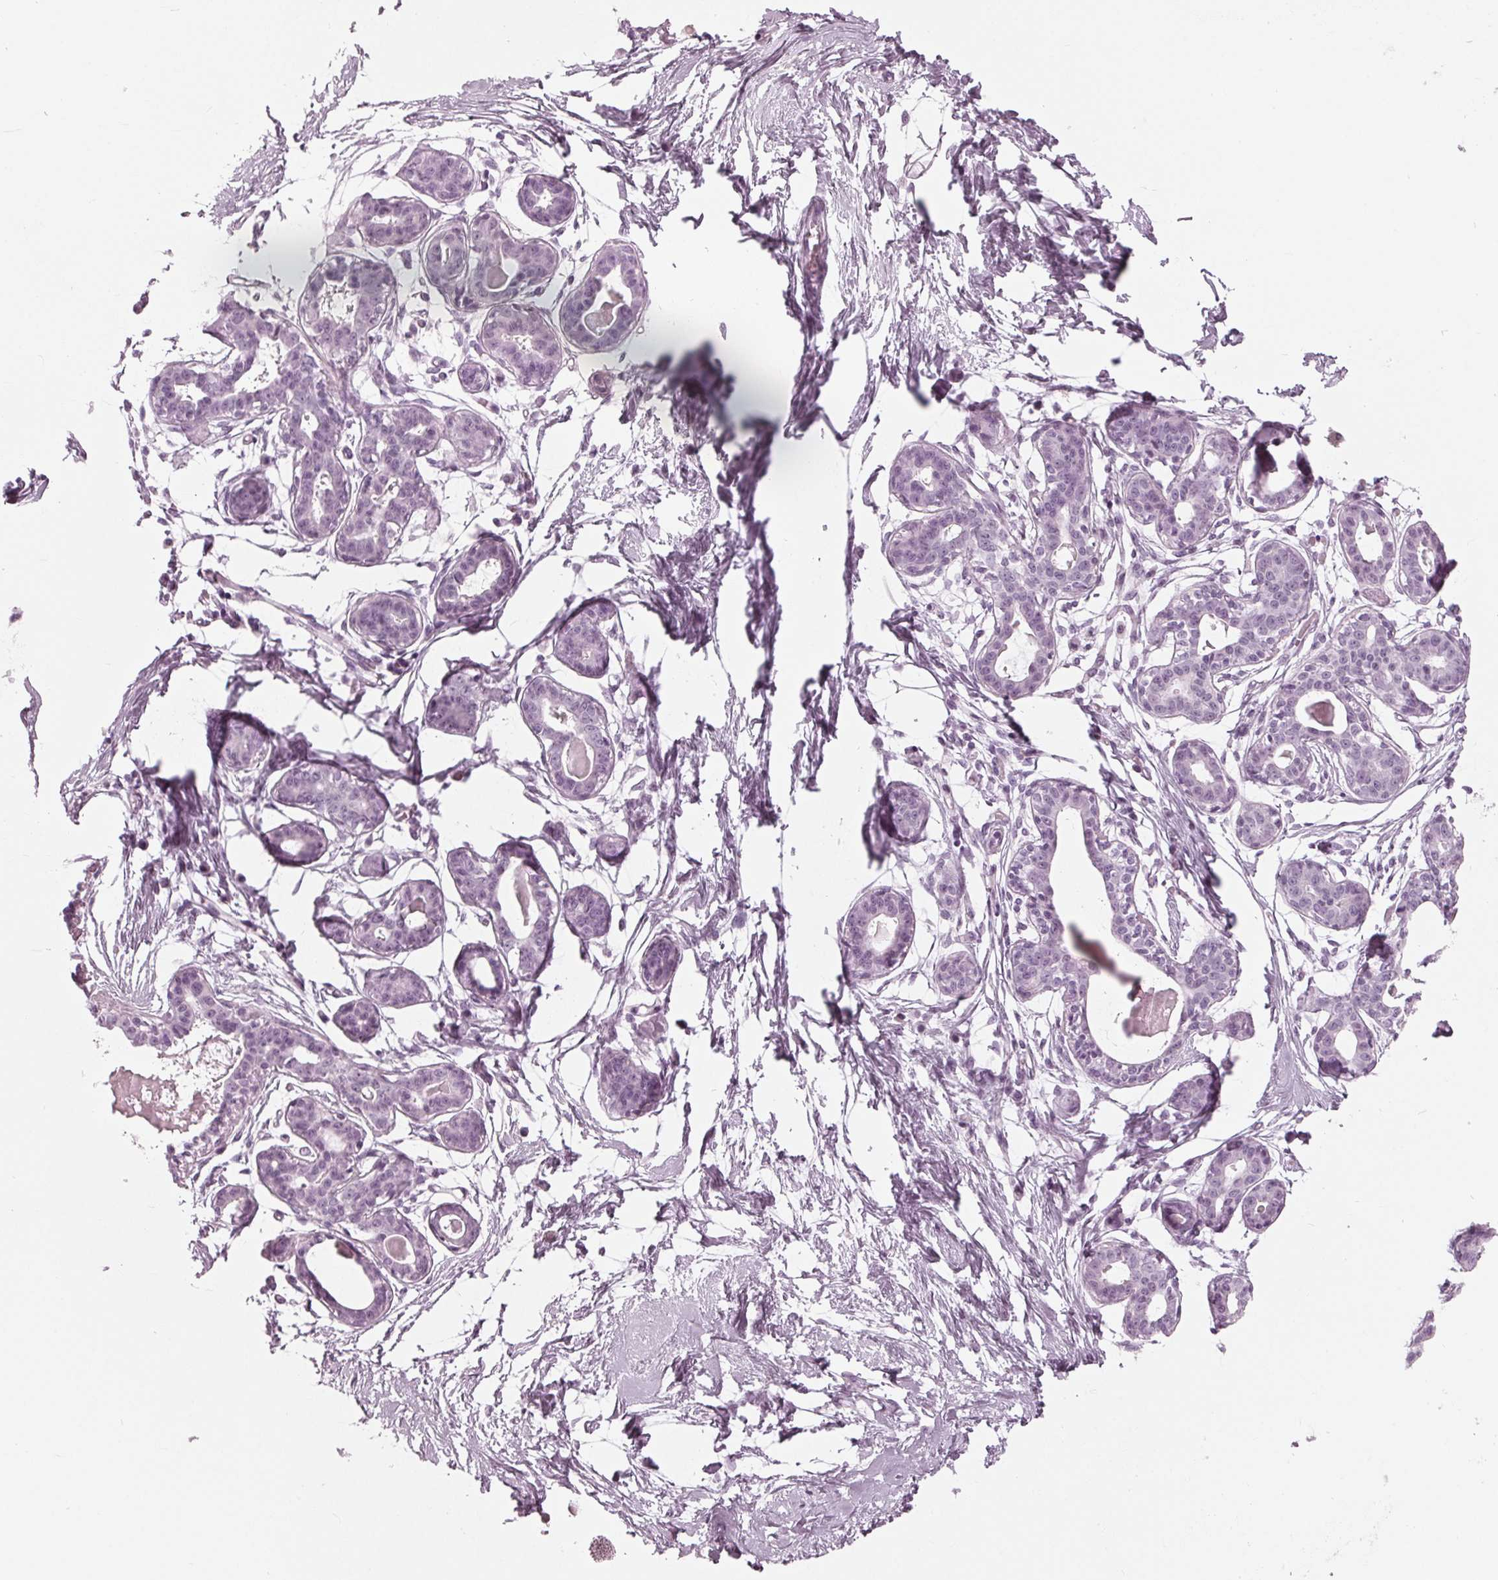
{"staining": {"intensity": "negative", "quantity": "none", "location": "none"}, "tissue": "breast", "cell_type": "Adipocytes", "image_type": "normal", "snomed": [{"axis": "morphology", "description": "Normal tissue, NOS"}, {"axis": "topography", "description": "Breast"}], "caption": "Immunohistochemistry (IHC) image of normal breast: human breast stained with DAB (3,3'-diaminobenzidine) exhibits no significant protein positivity in adipocytes. The staining was performed using DAB (3,3'-diaminobenzidine) to visualize the protein expression in brown, while the nuclei were stained in blue with hematoxylin (Magnification: 20x).", "gene": "KRT28", "patient": {"sex": "female", "age": 45}}